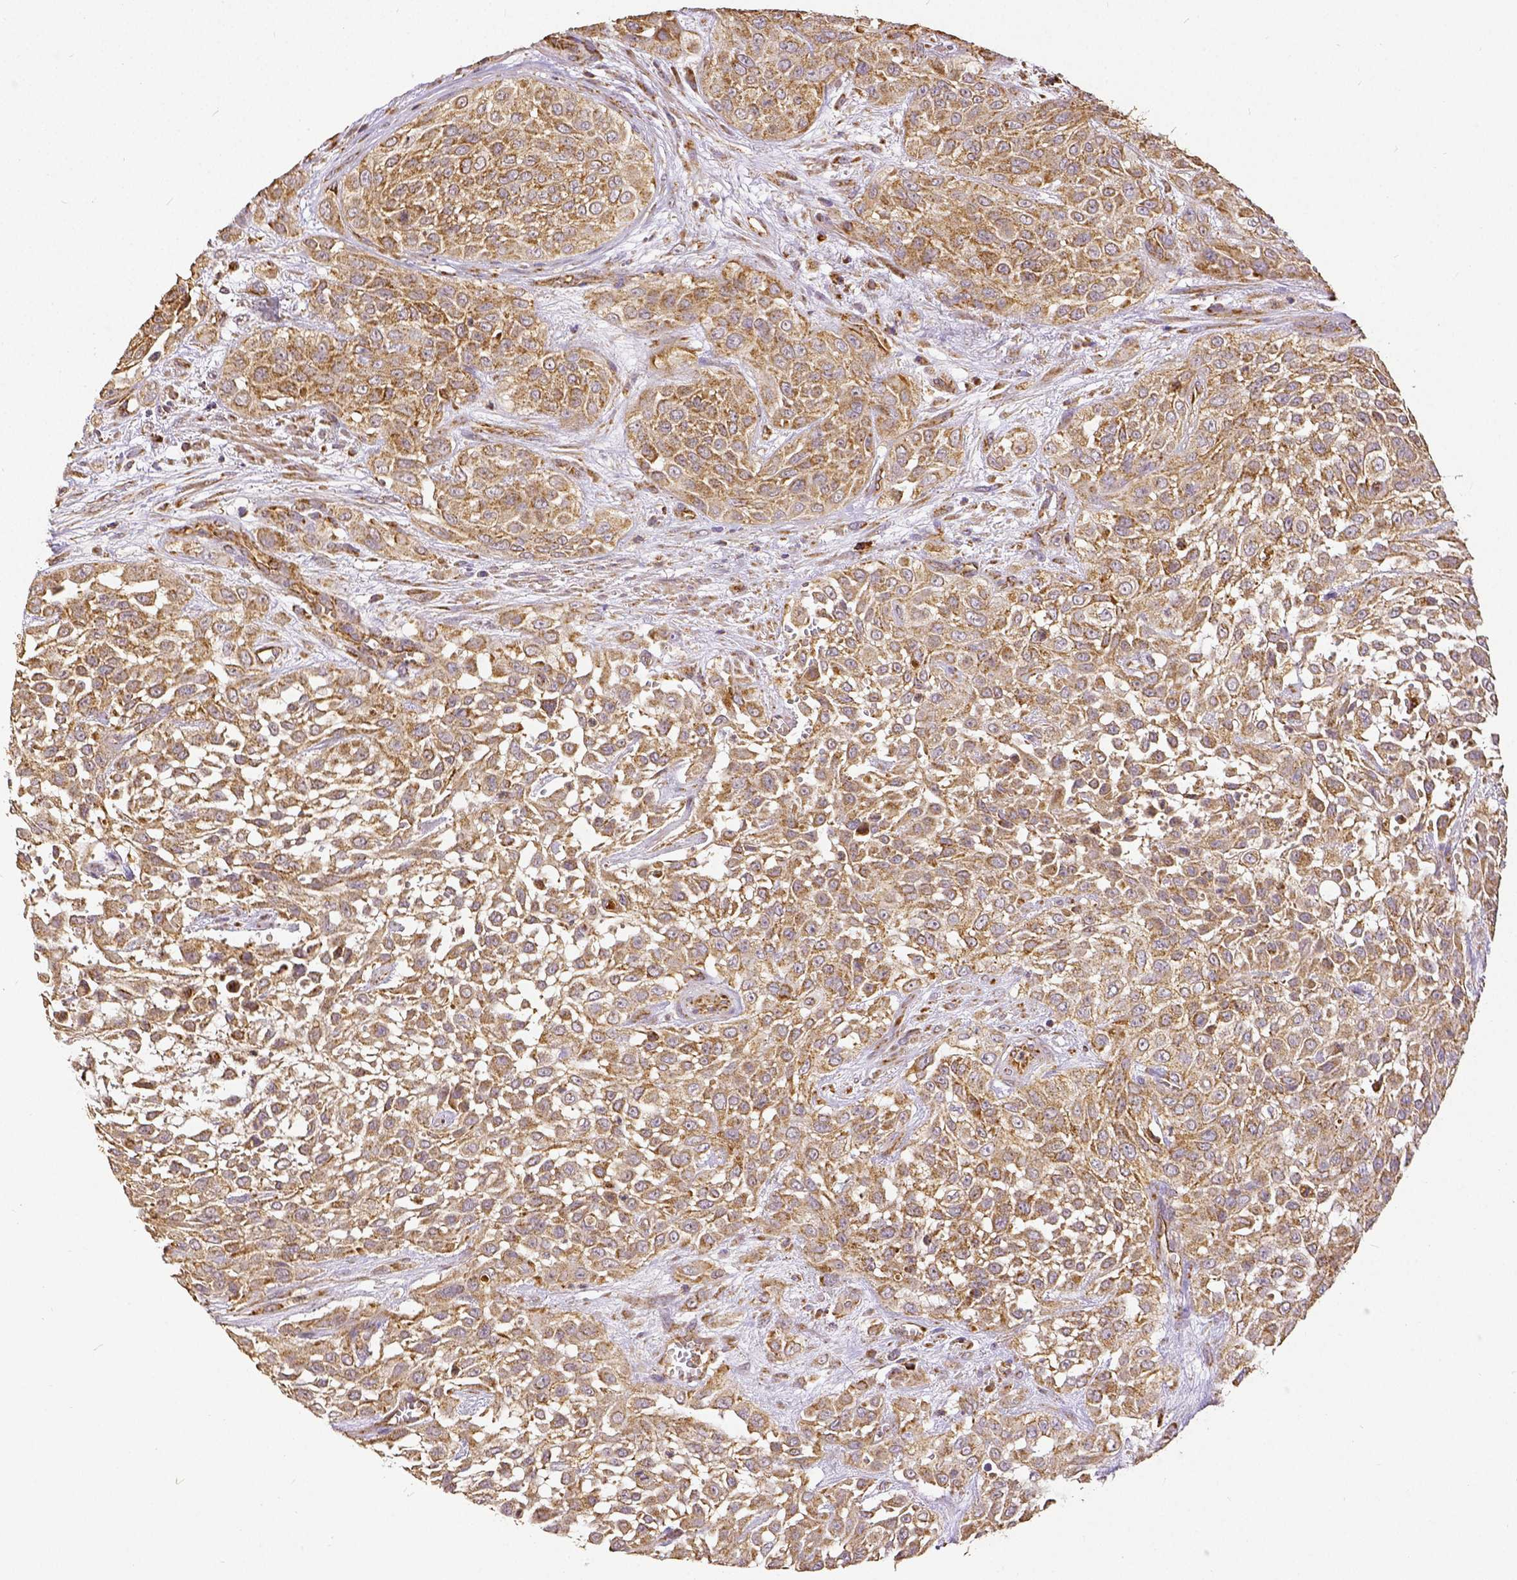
{"staining": {"intensity": "weak", "quantity": ">75%", "location": "cytoplasmic/membranous"}, "tissue": "urothelial cancer", "cell_type": "Tumor cells", "image_type": "cancer", "snomed": [{"axis": "morphology", "description": "Urothelial carcinoma, High grade"}, {"axis": "topography", "description": "Urinary bladder"}], "caption": "High-grade urothelial carcinoma tissue demonstrates weak cytoplasmic/membranous staining in approximately >75% of tumor cells", "gene": "SDHB", "patient": {"sex": "male", "age": 57}}